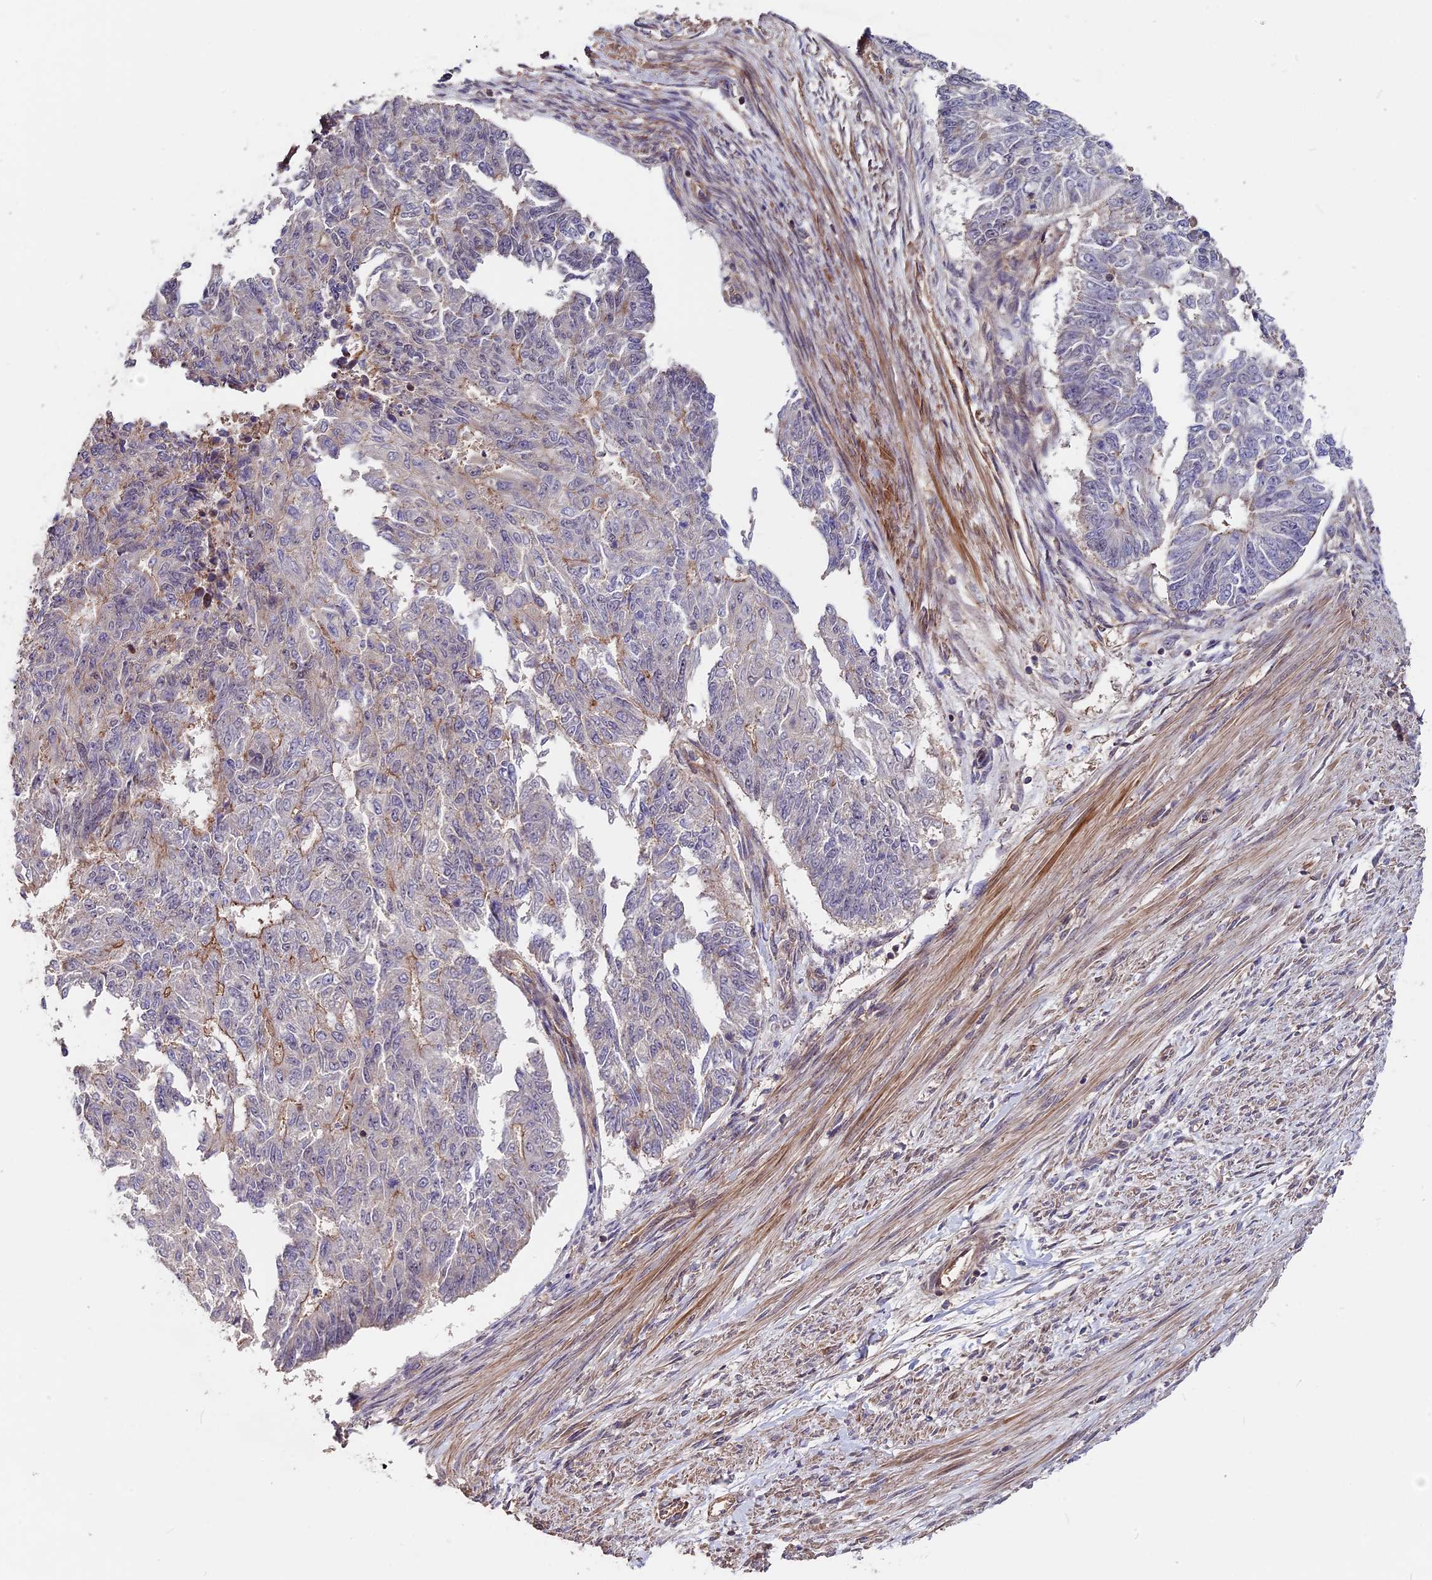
{"staining": {"intensity": "weak", "quantity": "<25%", "location": "cytoplasmic/membranous"}, "tissue": "endometrial cancer", "cell_type": "Tumor cells", "image_type": "cancer", "snomed": [{"axis": "morphology", "description": "Adenocarcinoma, NOS"}, {"axis": "topography", "description": "Endometrium"}], "caption": "Adenocarcinoma (endometrial) was stained to show a protein in brown. There is no significant positivity in tumor cells.", "gene": "ZC3H10", "patient": {"sex": "female", "age": 32}}